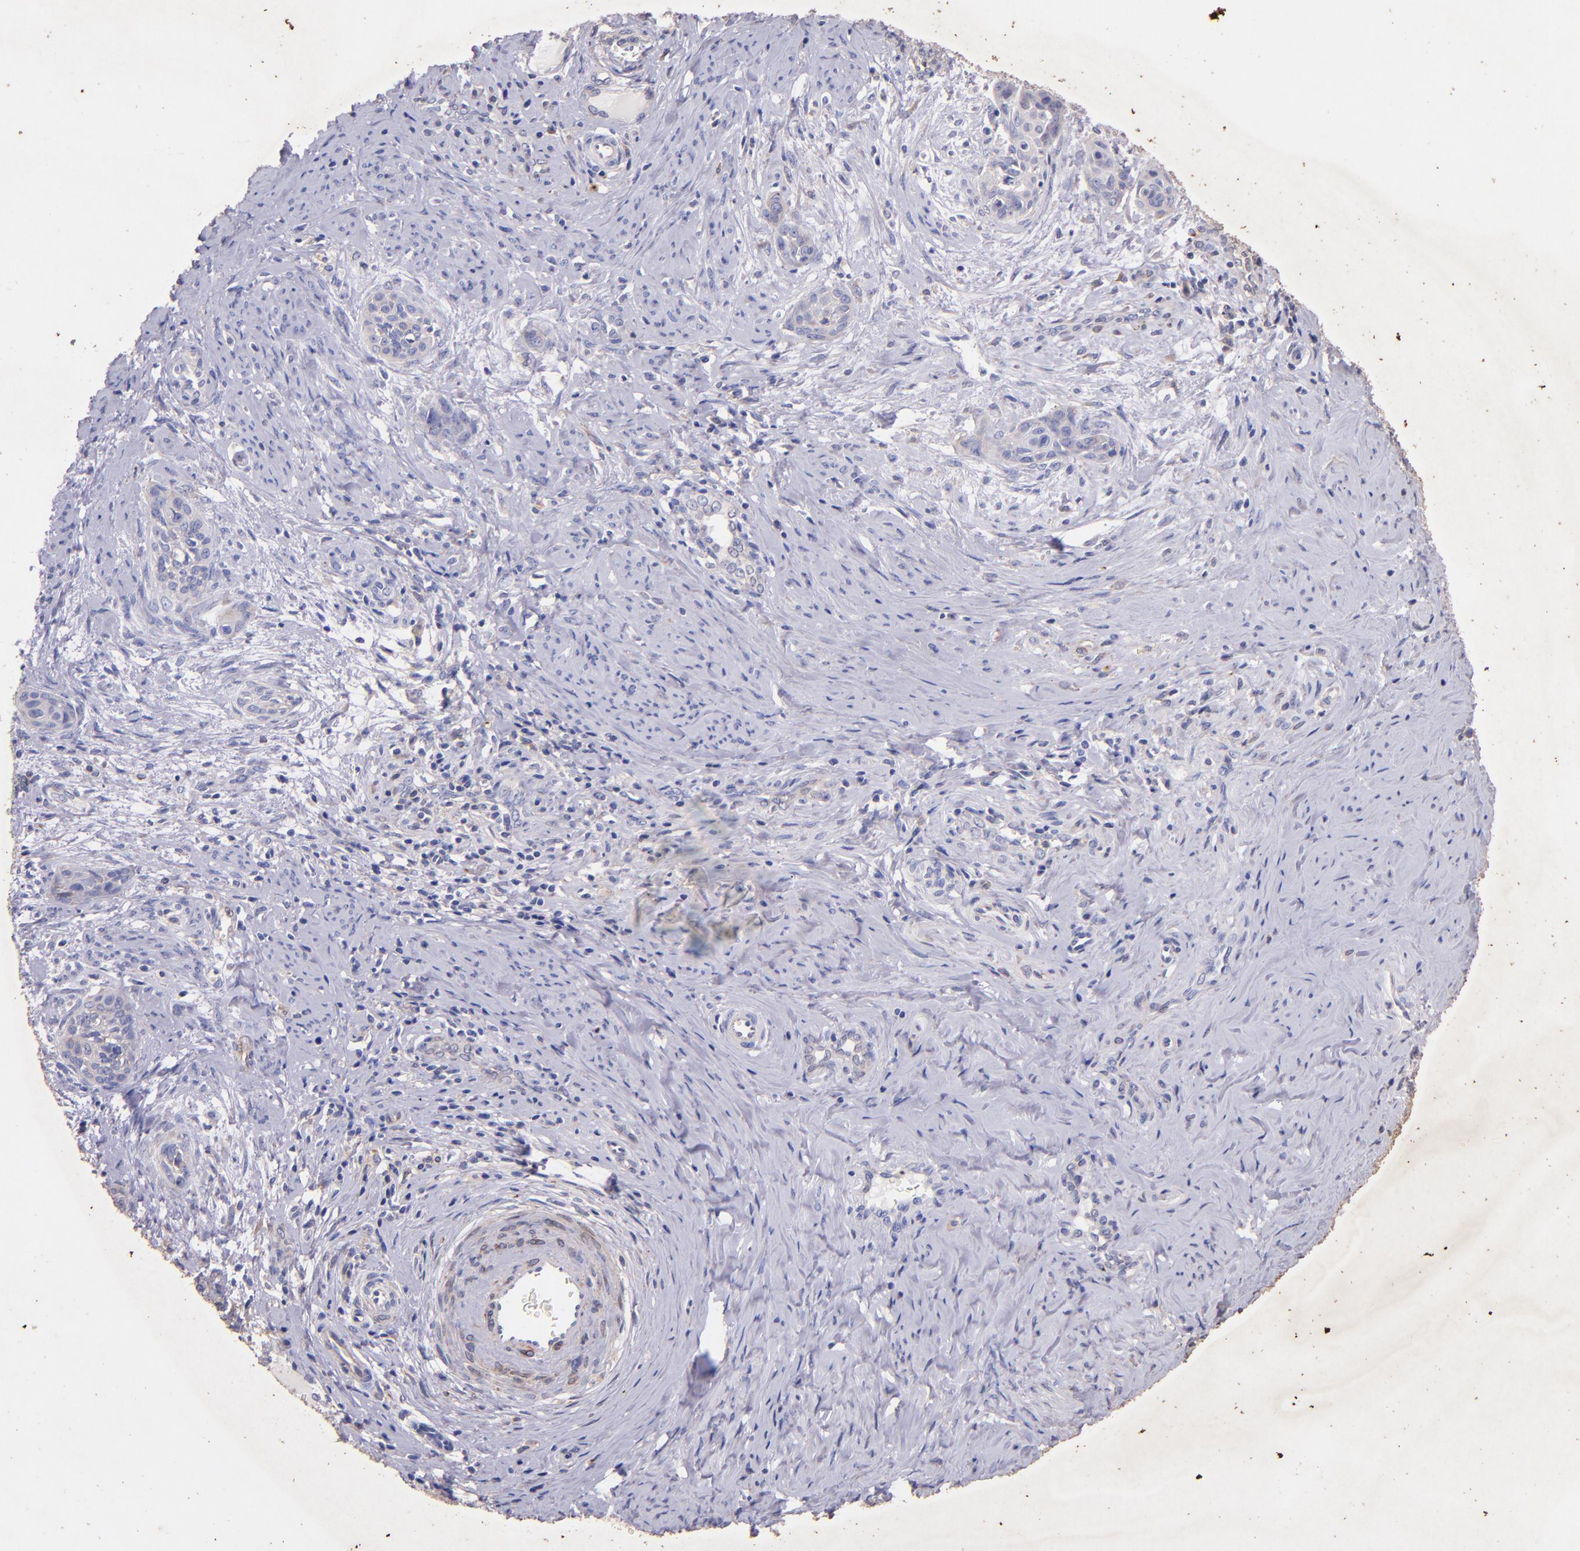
{"staining": {"intensity": "weak", "quantity": "25%-75%", "location": "cytoplasmic/membranous"}, "tissue": "cervical cancer", "cell_type": "Tumor cells", "image_type": "cancer", "snomed": [{"axis": "morphology", "description": "Squamous cell carcinoma, NOS"}, {"axis": "topography", "description": "Cervix"}], "caption": "Cervical cancer was stained to show a protein in brown. There is low levels of weak cytoplasmic/membranous positivity in about 25%-75% of tumor cells.", "gene": "RET", "patient": {"sex": "female", "age": 33}}